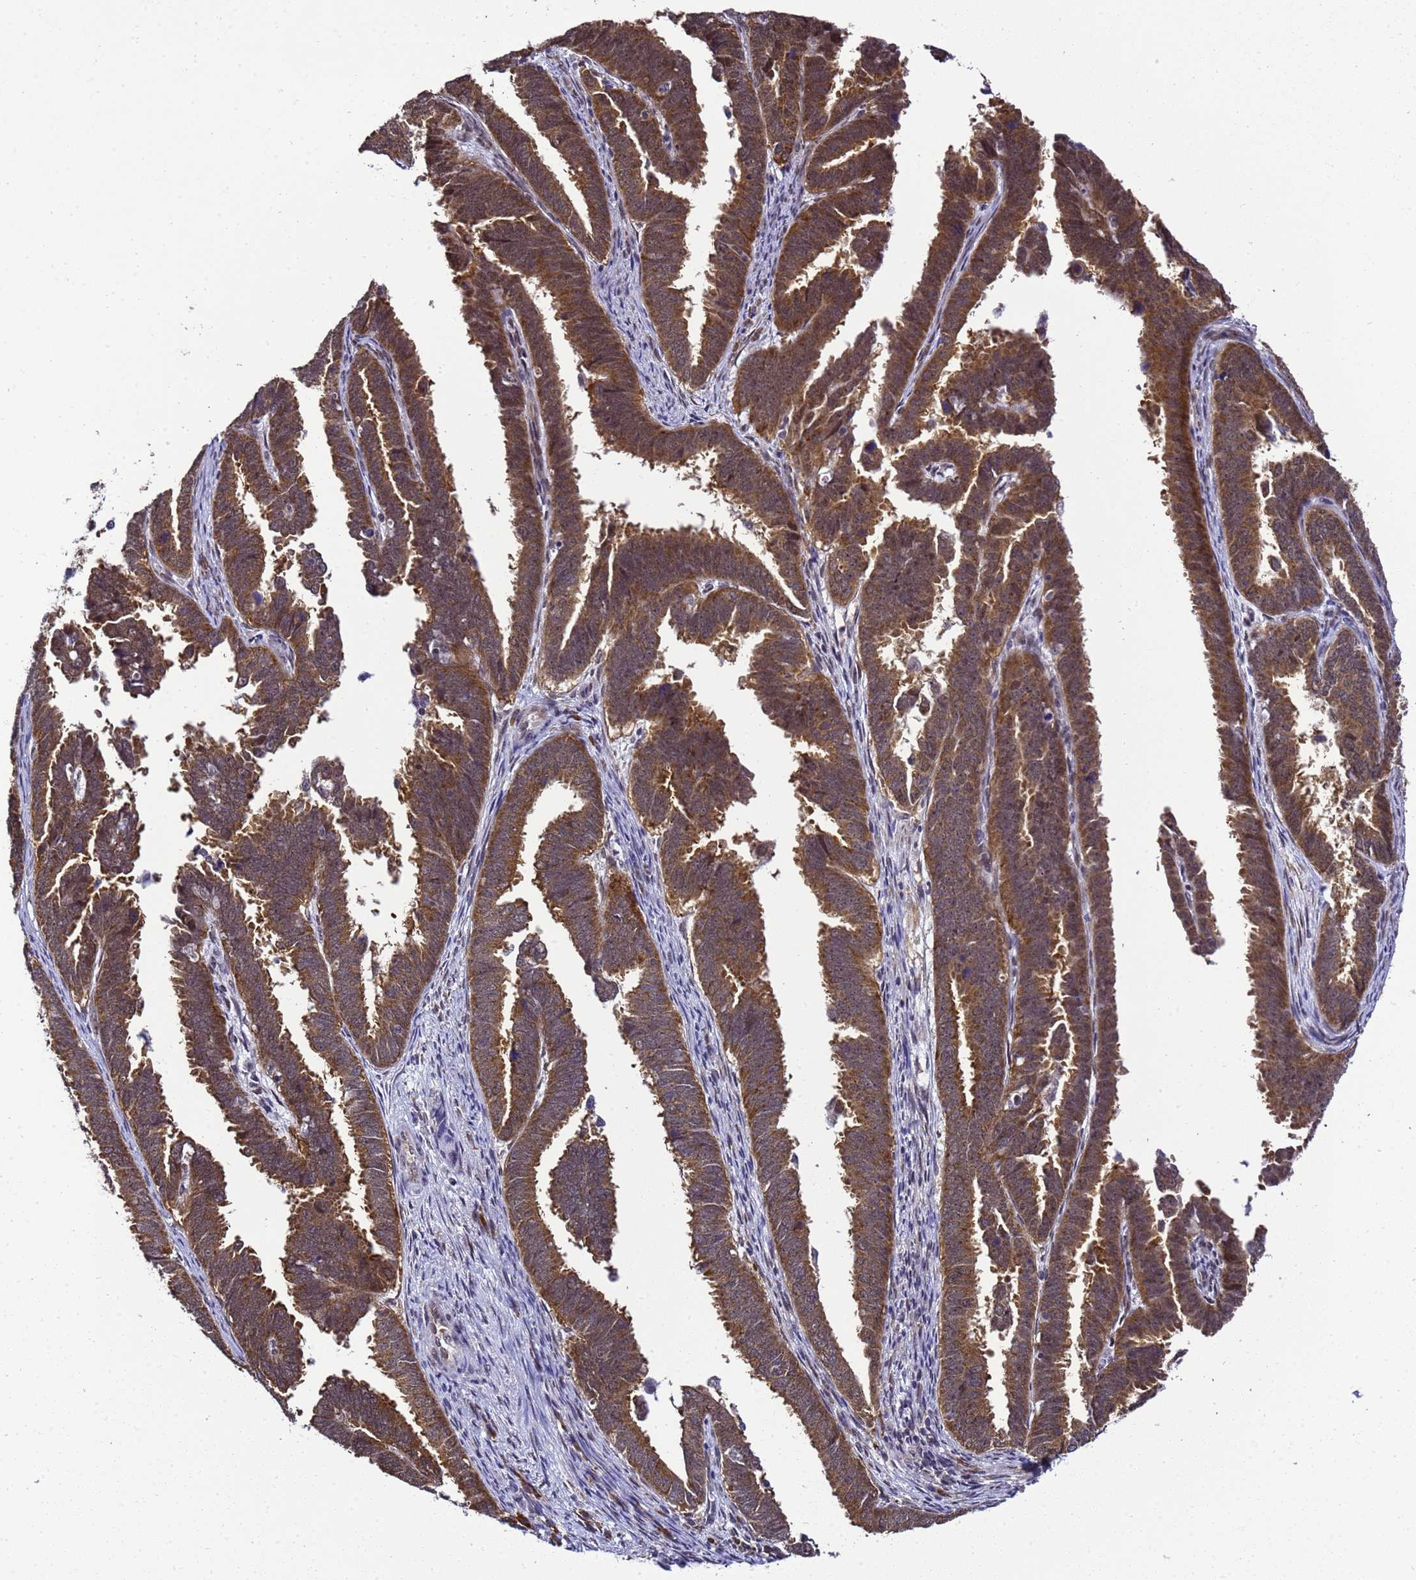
{"staining": {"intensity": "moderate", "quantity": ">75%", "location": "cytoplasmic/membranous"}, "tissue": "endometrial cancer", "cell_type": "Tumor cells", "image_type": "cancer", "snomed": [{"axis": "morphology", "description": "Adenocarcinoma, NOS"}, {"axis": "topography", "description": "Endometrium"}], "caption": "Endometrial adenocarcinoma stained with a brown dye reveals moderate cytoplasmic/membranous positive positivity in approximately >75% of tumor cells.", "gene": "SMN1", "patient": {"sex": "female", "age": 75}}